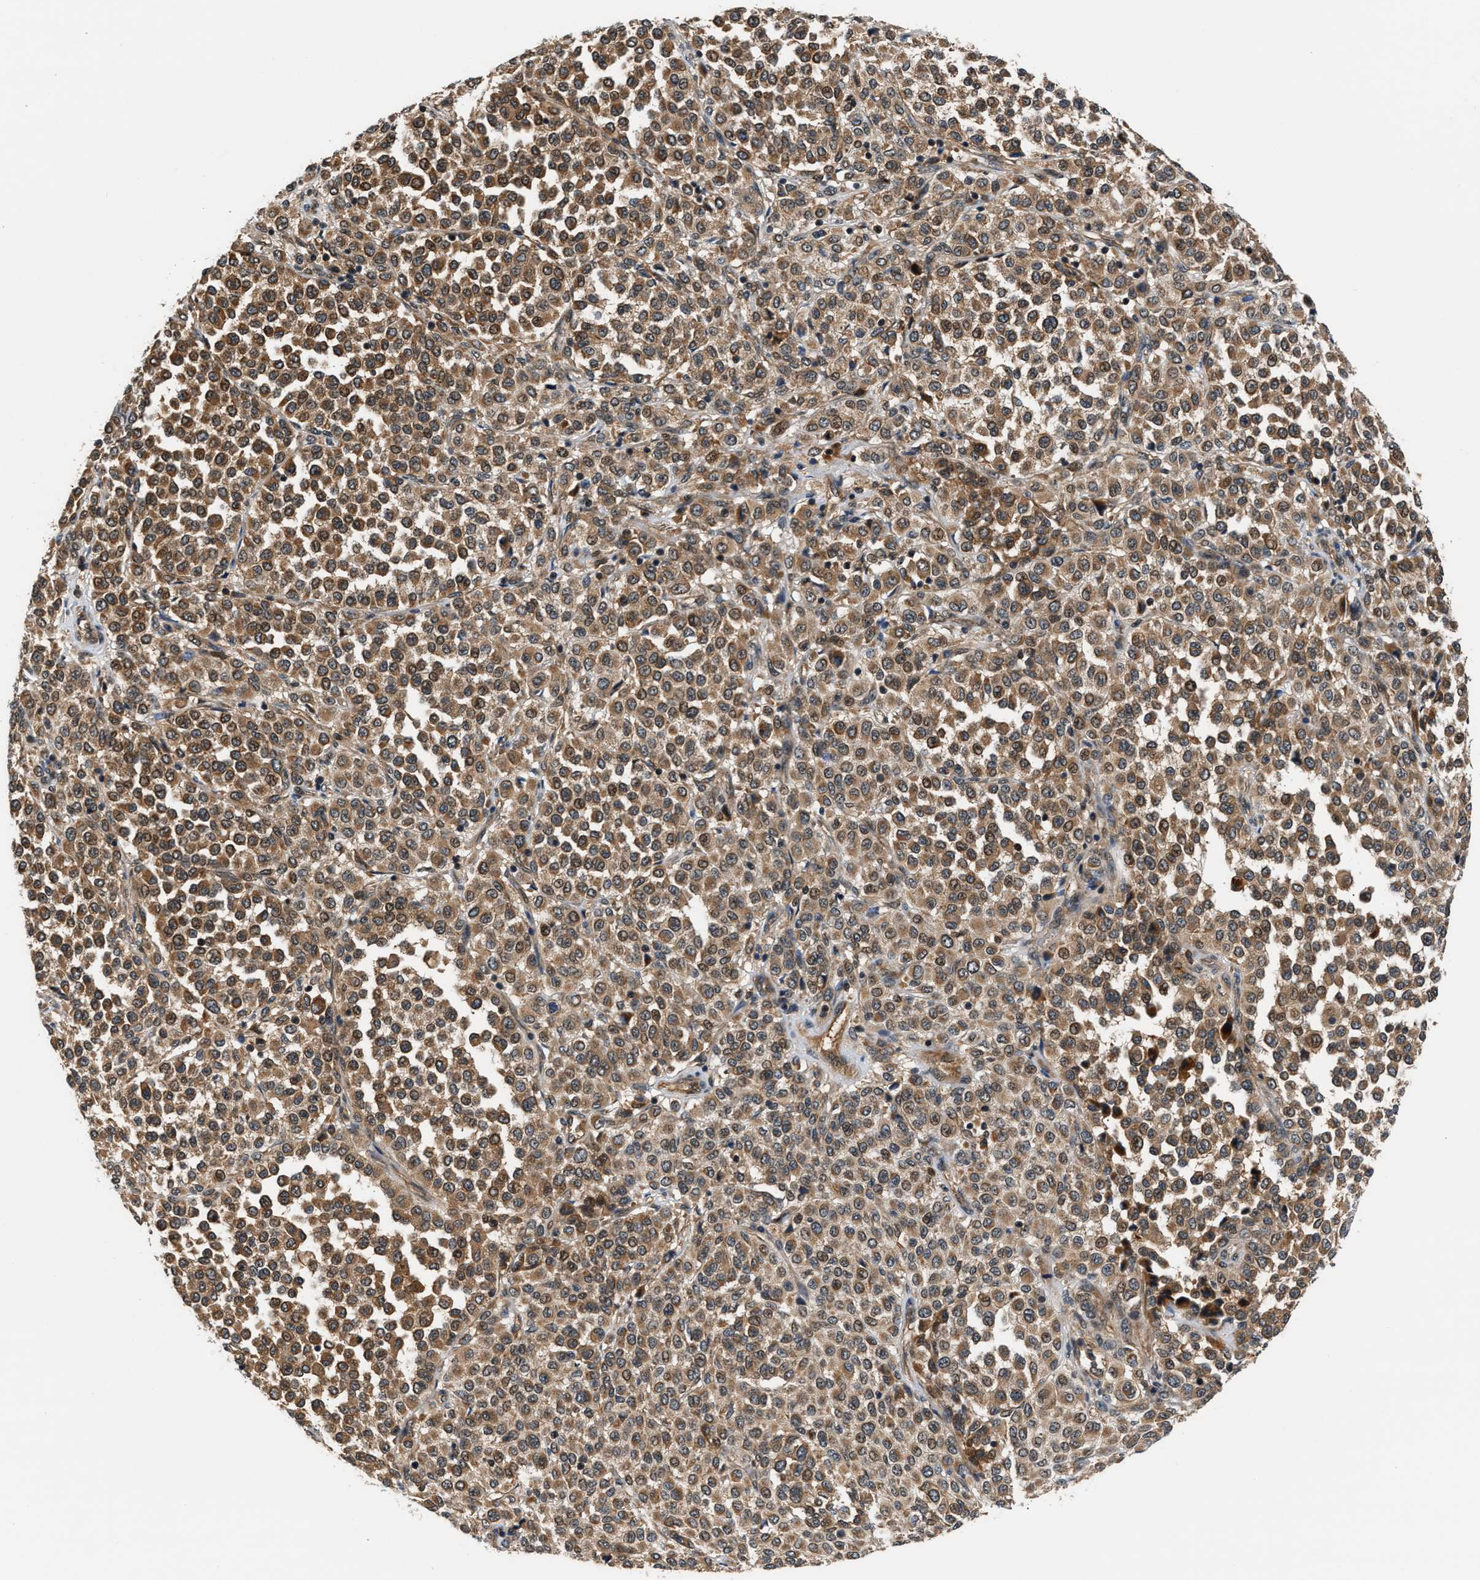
{"staining": {"intensity": "moderate", "quantity": ">75%", "location": "cytoplasmic/membranous"}, "tissue": "melanoma", "cell_type": "Tumor cells", "image_type": "cancer", "snomed": [{"axis": "morphology", "description": "Malignant melanoma, Metastatic site"}, {"axis": "topography", "description": "Pancreas"}], "caption": "Immunohistochemistry (IHC) staining of melanoma, which shows medium levels of moderate cytoplasmic/membranous staining in approximately >75% of tumor cells indicating moderate cytoplasmic/membranous protein positivity. The staining was performed using DAB (3,3'-diaminobenzidine) (brown) for protein detection and nuclei were counterstained in hematoxylin (blue).", "gene": "TUT7", "patient": {"sex": "female", "age": 30}}